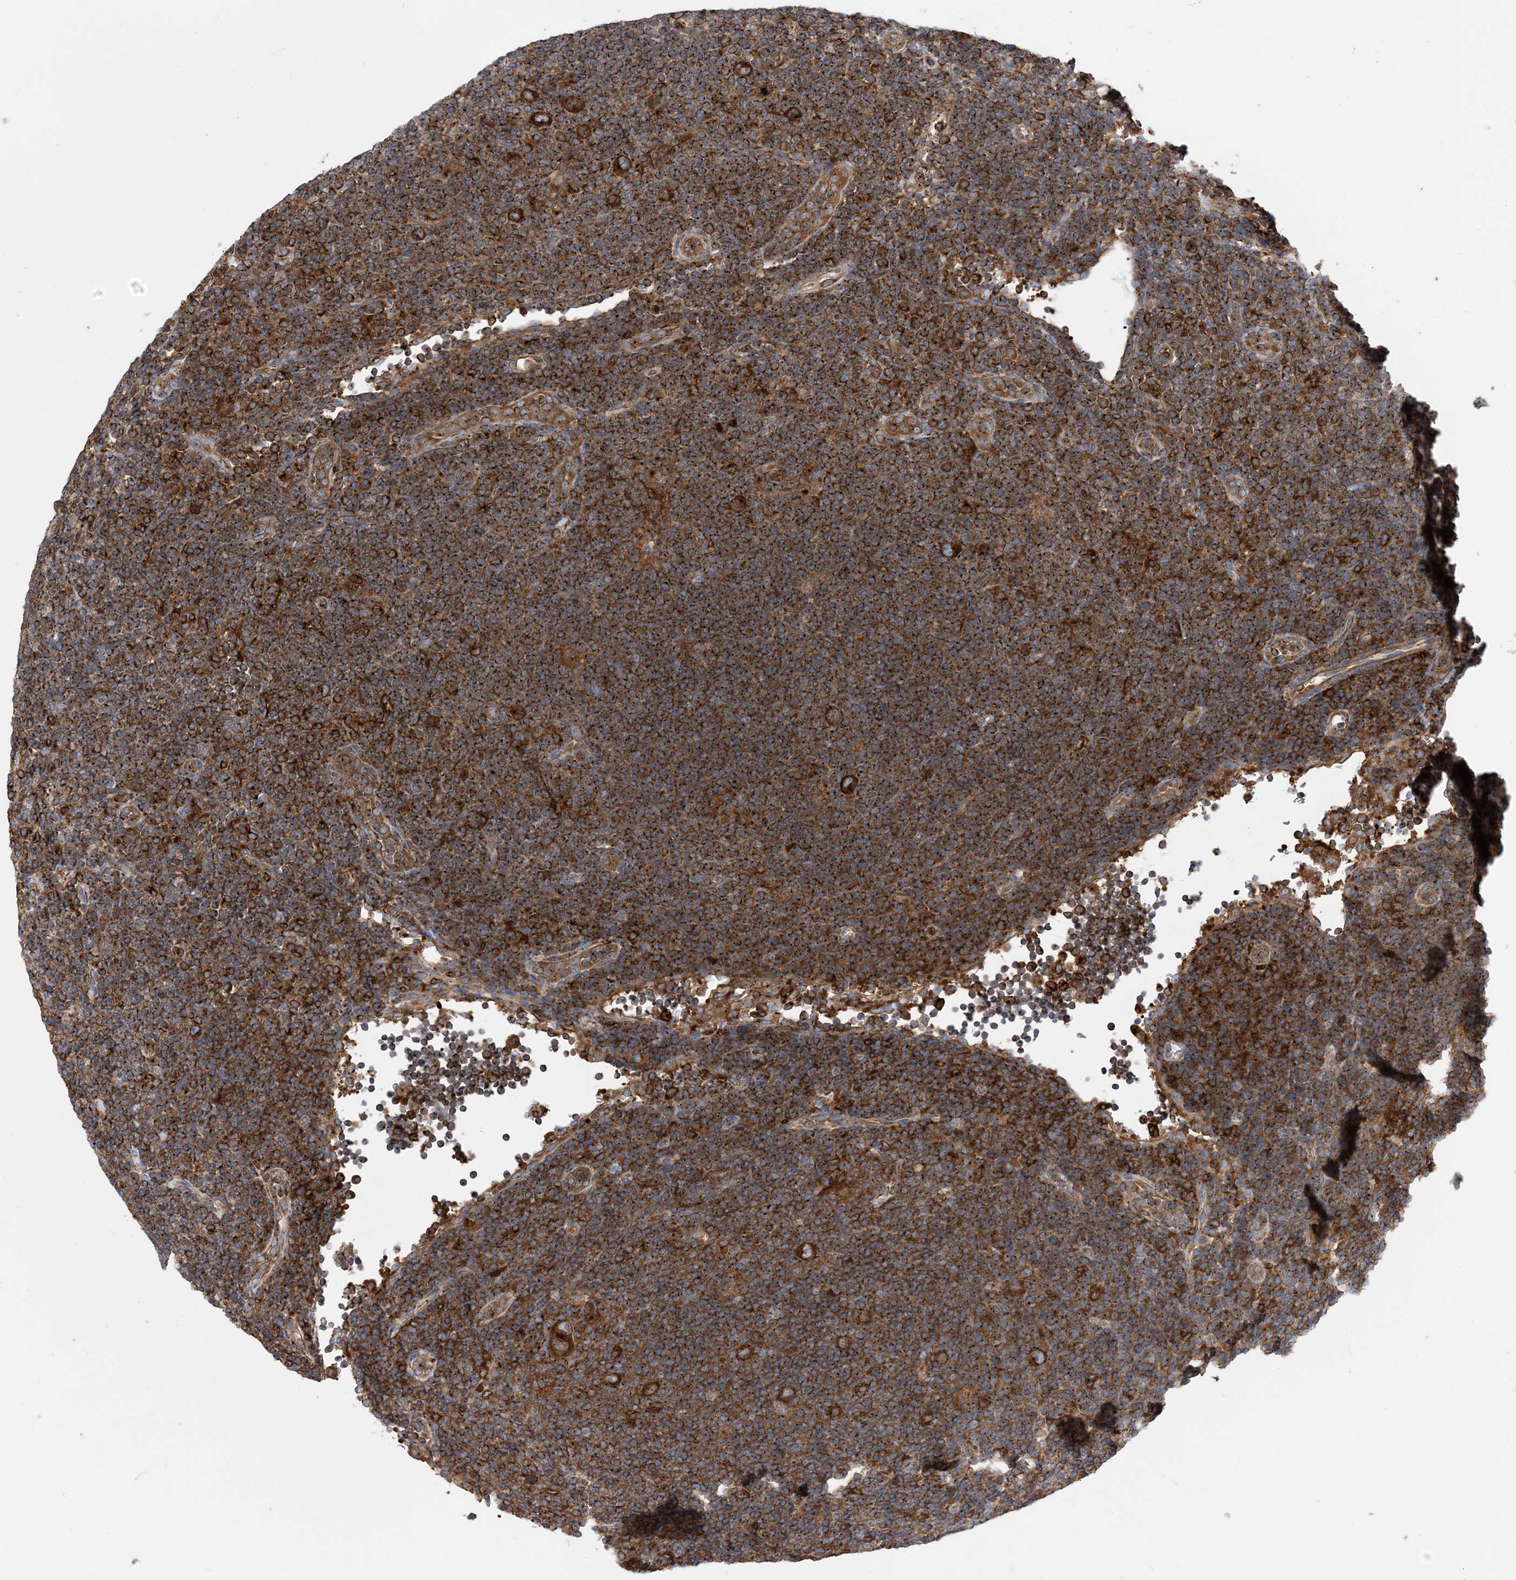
{"staining": {"intensity": "strong", "quantity": ">75%", "location": "cytoplasmic/membranous"}, "tissue": "lymphoma", "cell_type": "Tumor cells", "image_type": "cancer", "snomed": [{"axis": "morphology", "description": "Hodgkin's disease, NOS"}, {"axis": "topography", "description": "Lymph node"}], "caption": "Lymphoma stained with DAB (3,3'-diaminobenzidine) IHC shows high levels of strong cytoplasmic/membranous expression in about >75% of tumor cells. The protein of interest is shown in brown color, while the nuclei are stained blue.", "gene": "DYNC1LI1", "patient": {"sex": "female", "age": 57}}